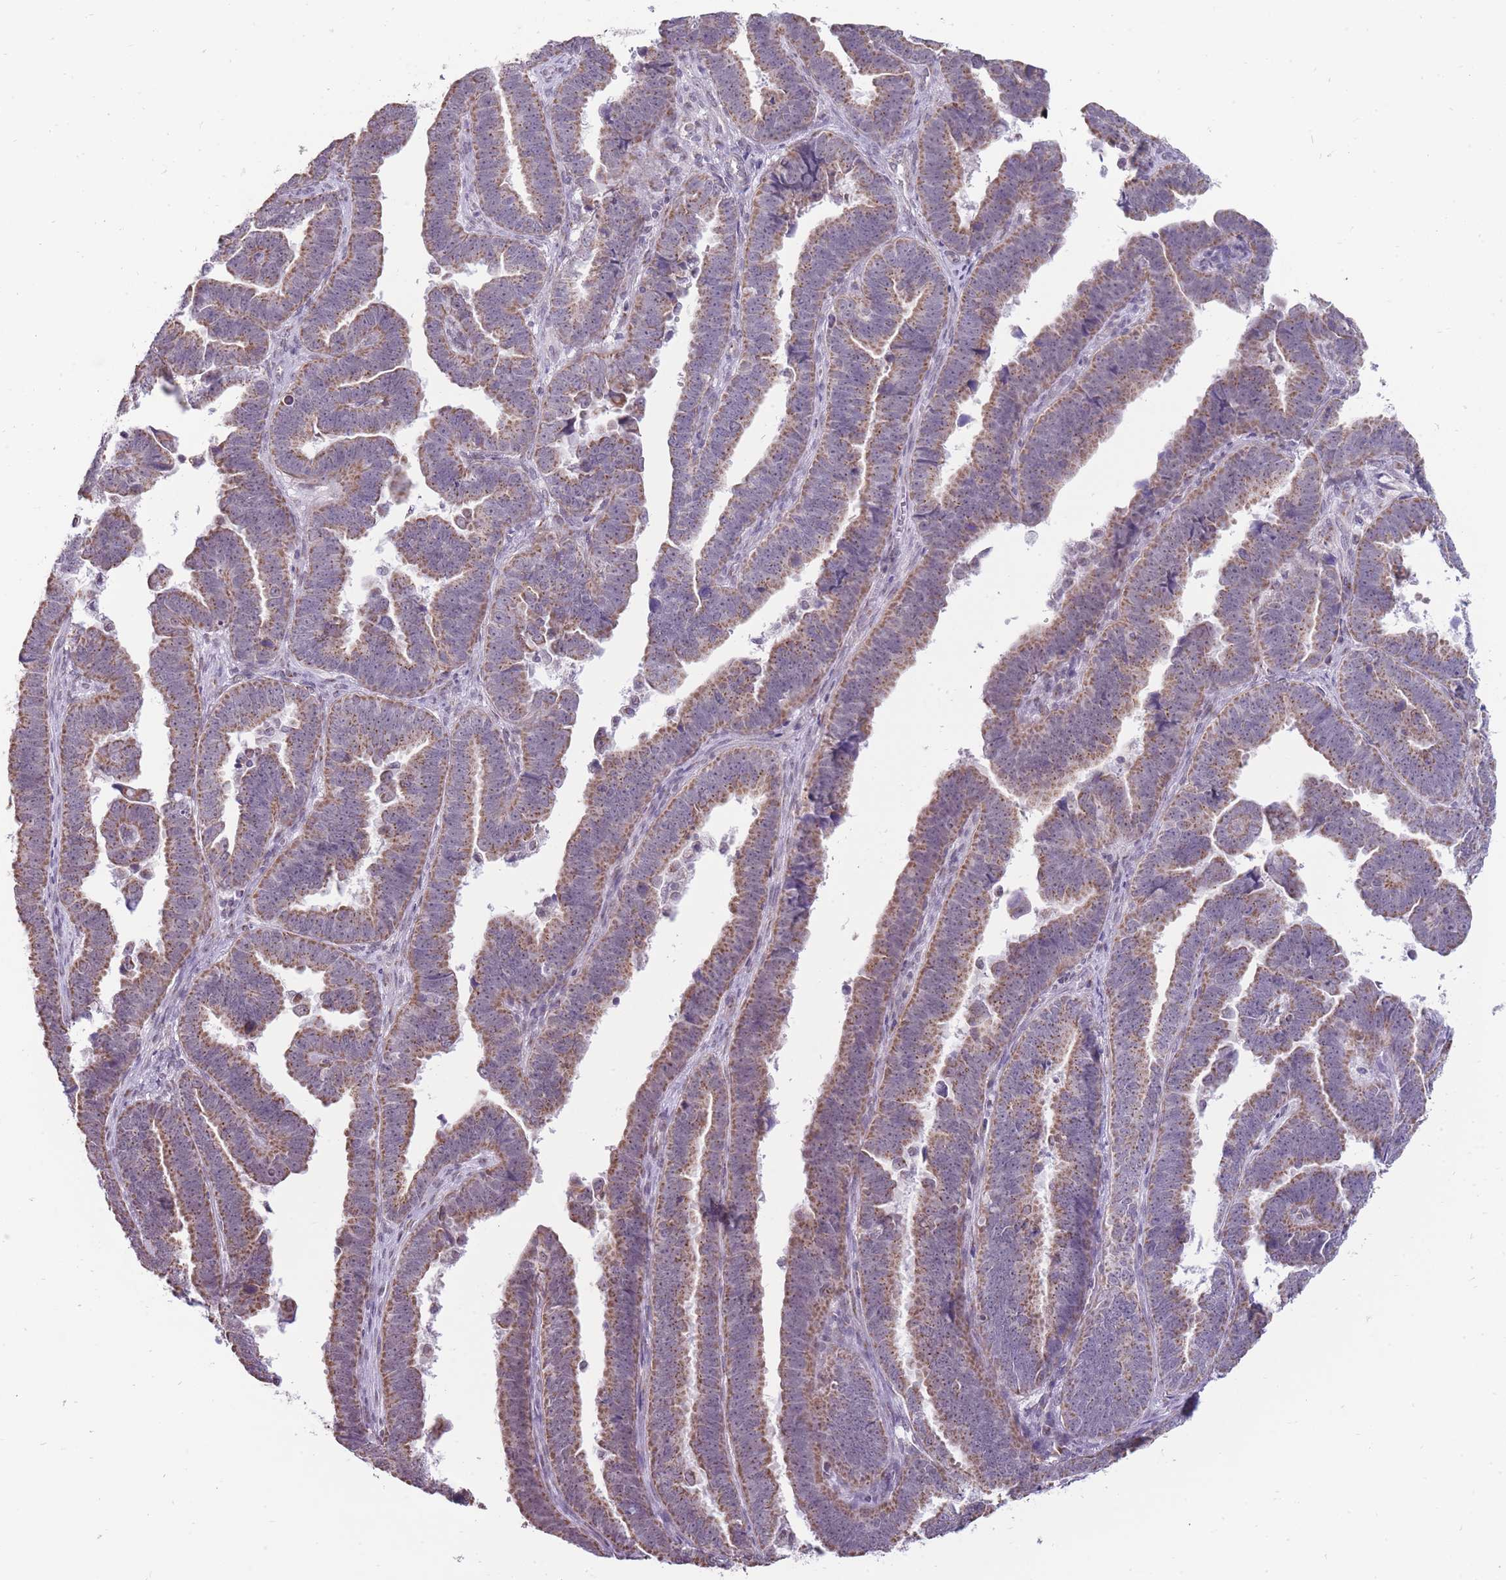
{"staining": {"intensity": "moderate", "quantity": ">75%", "location": "cytoplasmic/membranous"}, "tissue": "endometrial cancer", "cell_type": "Tumor cells", "image_type": "cancer", "snomed": [{"axis": "morphology", "description": "Adenocarcinoma, NOS"}, {"axis": "topography", "description": "Endometrium"}], "caption": "Adenocarcinoma (endometrial) tissue reveals moderate cytoplasmic/membranous expression in about >75% of tumor cells, visualized by immunohistochemistry.", "gene": "NELL1", "patient": {"sex": "female", "age": 75}}